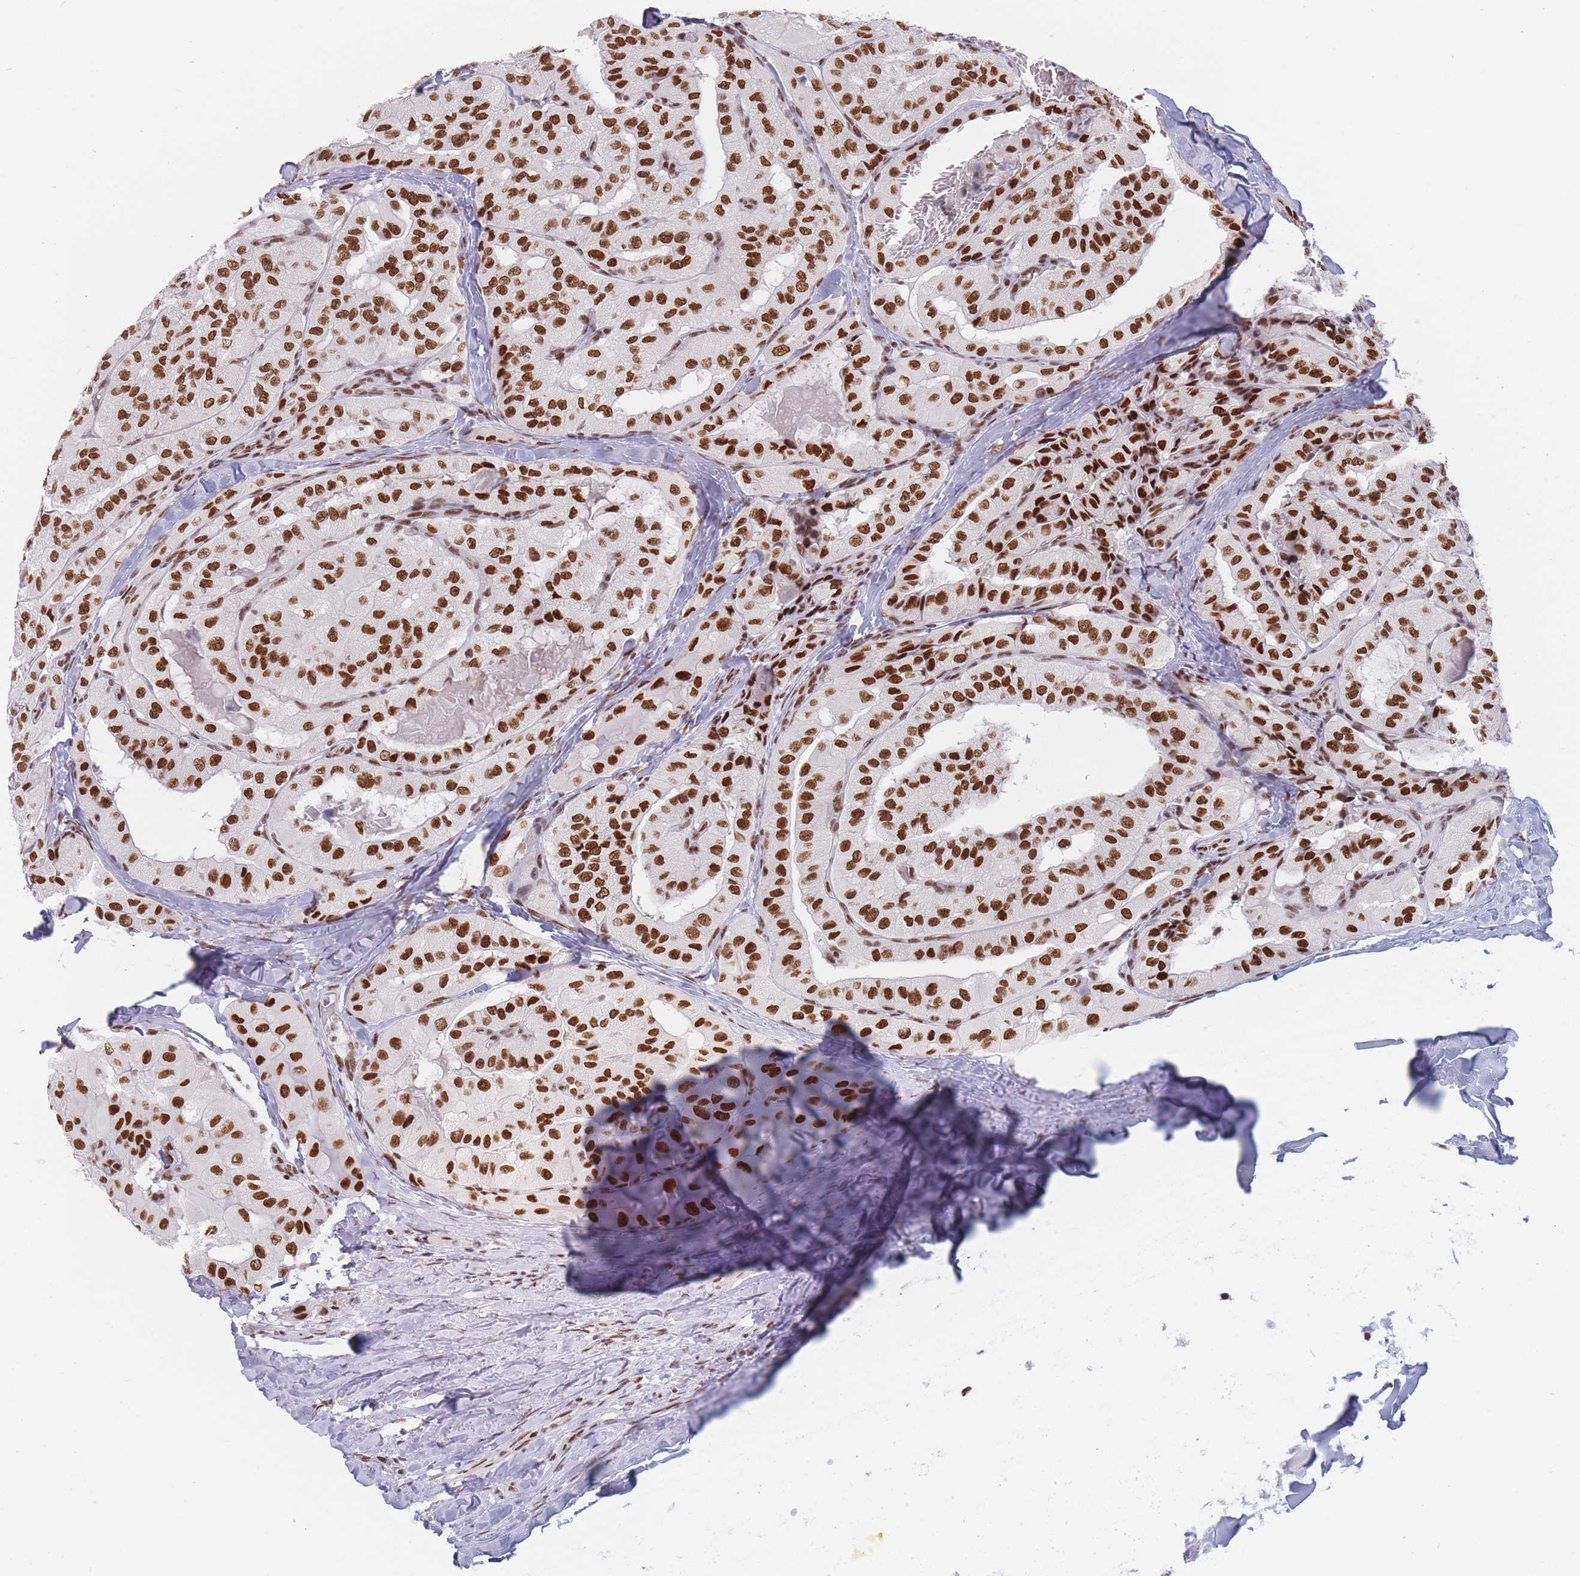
{"staining": {"intensity": "strong", "quantity": ">75%", "location": "nuclear"}, "tissue": "thyroid cancer", "cell_type": "Tumor cells", "image_type": "cancer", "snomed": [{"axis": "morphology", "description": "Normal tissue, NOS"}, {"axis": "morphology", "description": "Papillary adenocarcinoma, NOS"}, {"axis": "topography", "description": "Thyroid gland"}], "caption": "Protein staining demonstrates strong nuclear staining in about >75% of tumor cells in thyroid cancer.", "gene": "SAFB2", "patient": {"sex": "female", "age": 59}}